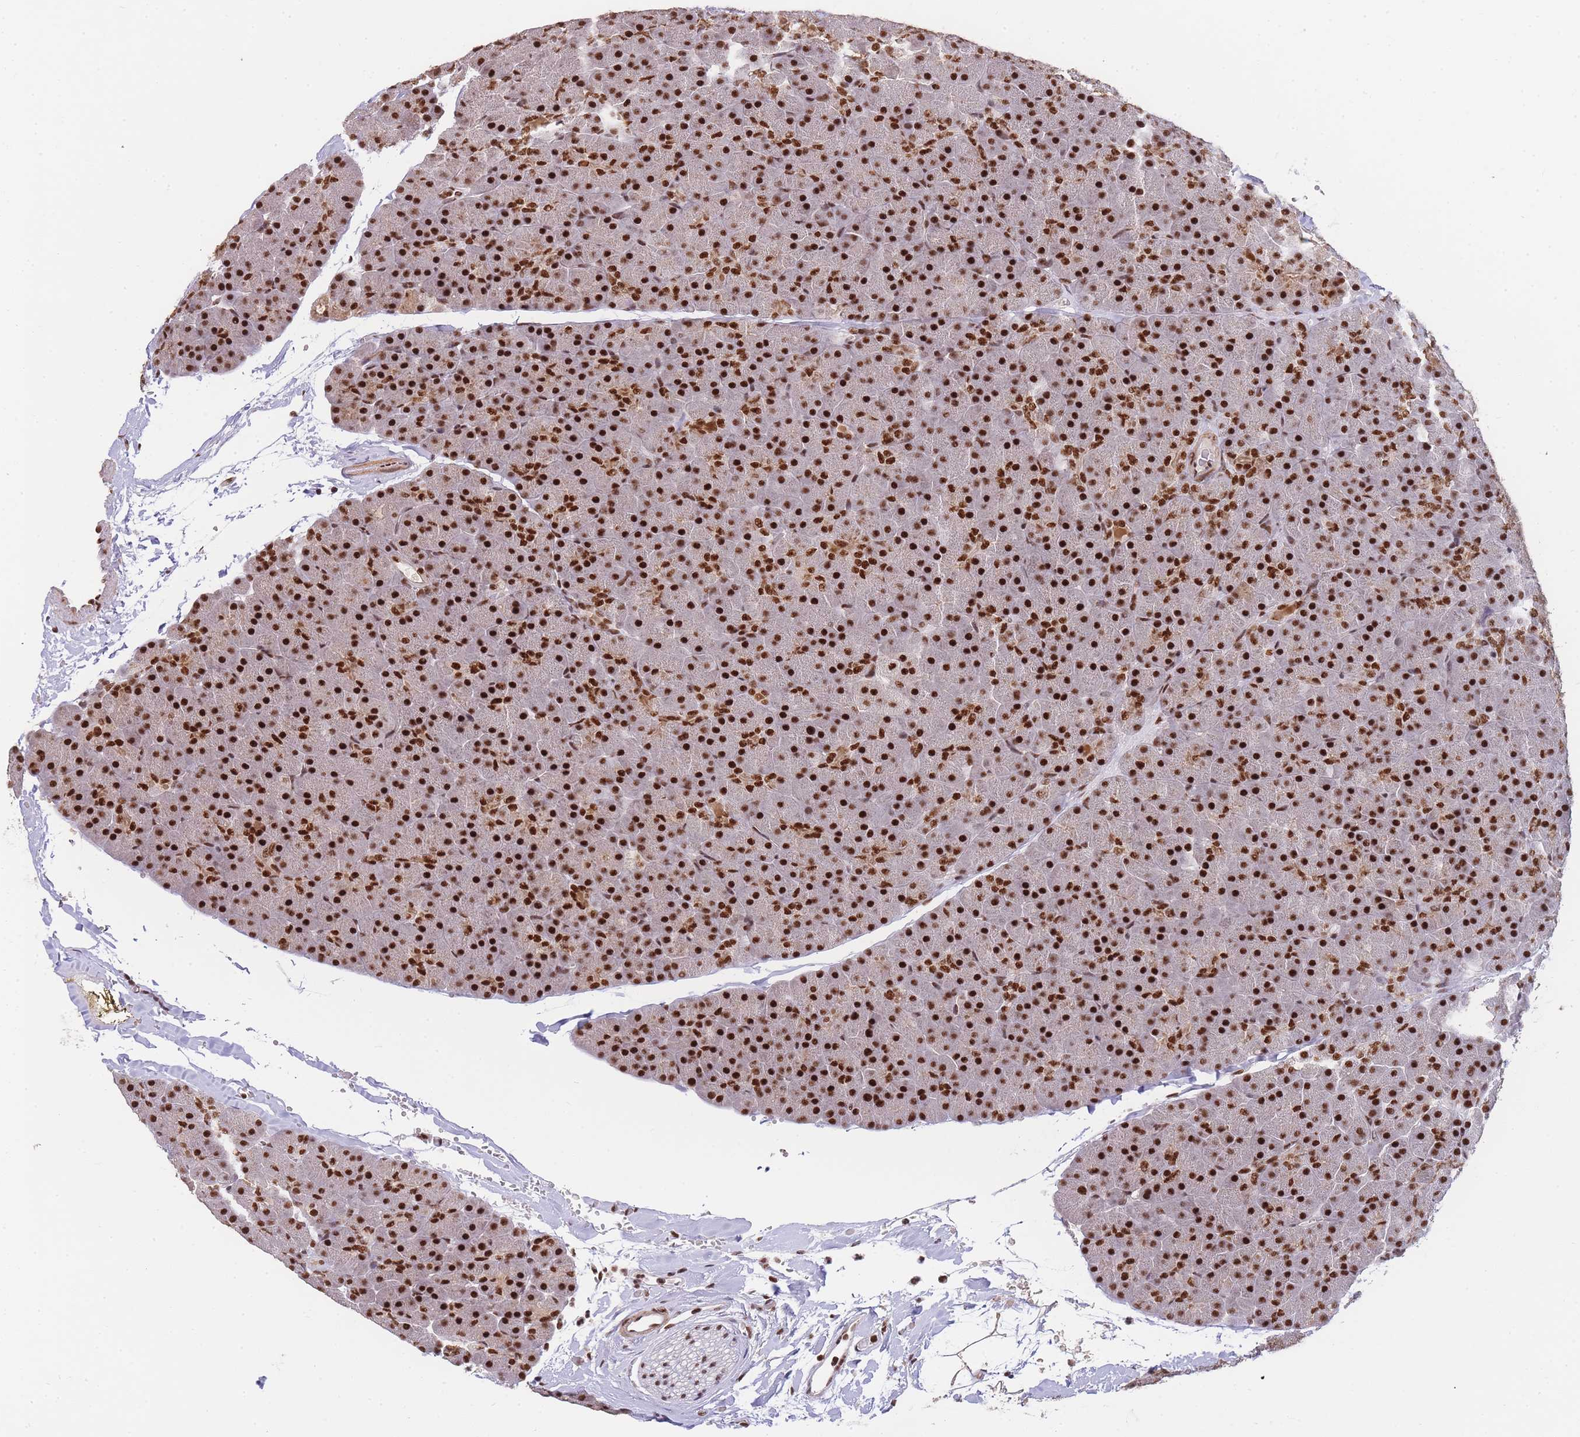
{"staining": {"intensity": "strong", "quantity": ">75%", "location": "nuclear"}, "tissue": "pancreas", "cell_type": "Exocrine glandular cells", "image_type": "normal", "snomed": [{"axis": "morphology", "description": "Normal tissue, NOS"}, {"axis": "topography", "description": "Pancreas"}], "caption": "Protein staining of unremarkable pancreas displays strong nuclear expression in approximately >75% of exocrine glandular cells.", "gene": "PRKDC", "patient": {"sex": "male", "age": 36}}